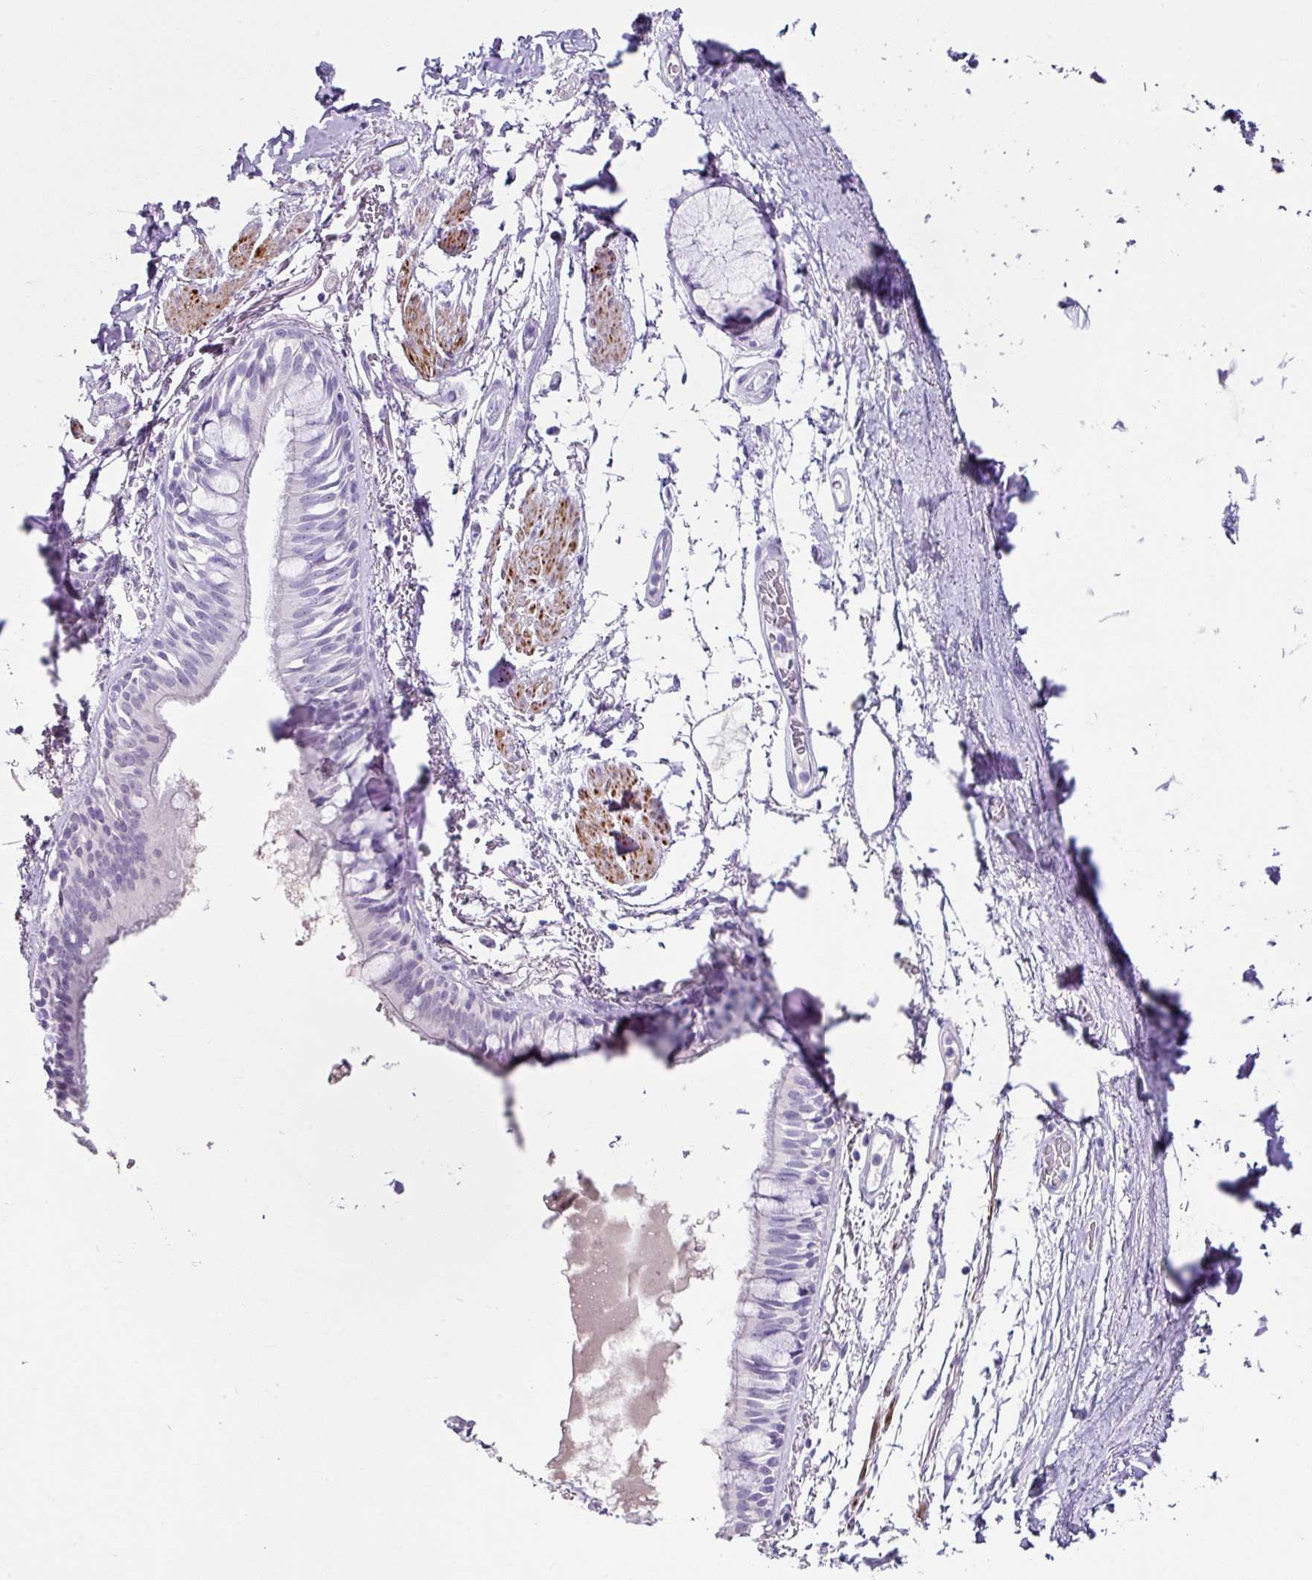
{"staining": {"intensity": "negative", "quantity": "none", "location": "none"}, "tissue": "bronchus", "cell_type": "Respiratory epithelial cells", "image_type": "normal", "snomed": [{"axis": "morphology", "description": "Normal tissue, NOS"}, {"axis": "topography", "description": "Bronchus"}], "caption": "IHC of benign human bronchus shows no positivity in respiratory epithelial cells.", "gene": "TRA2A", "patient": {"sex": "male", "age": 70}}